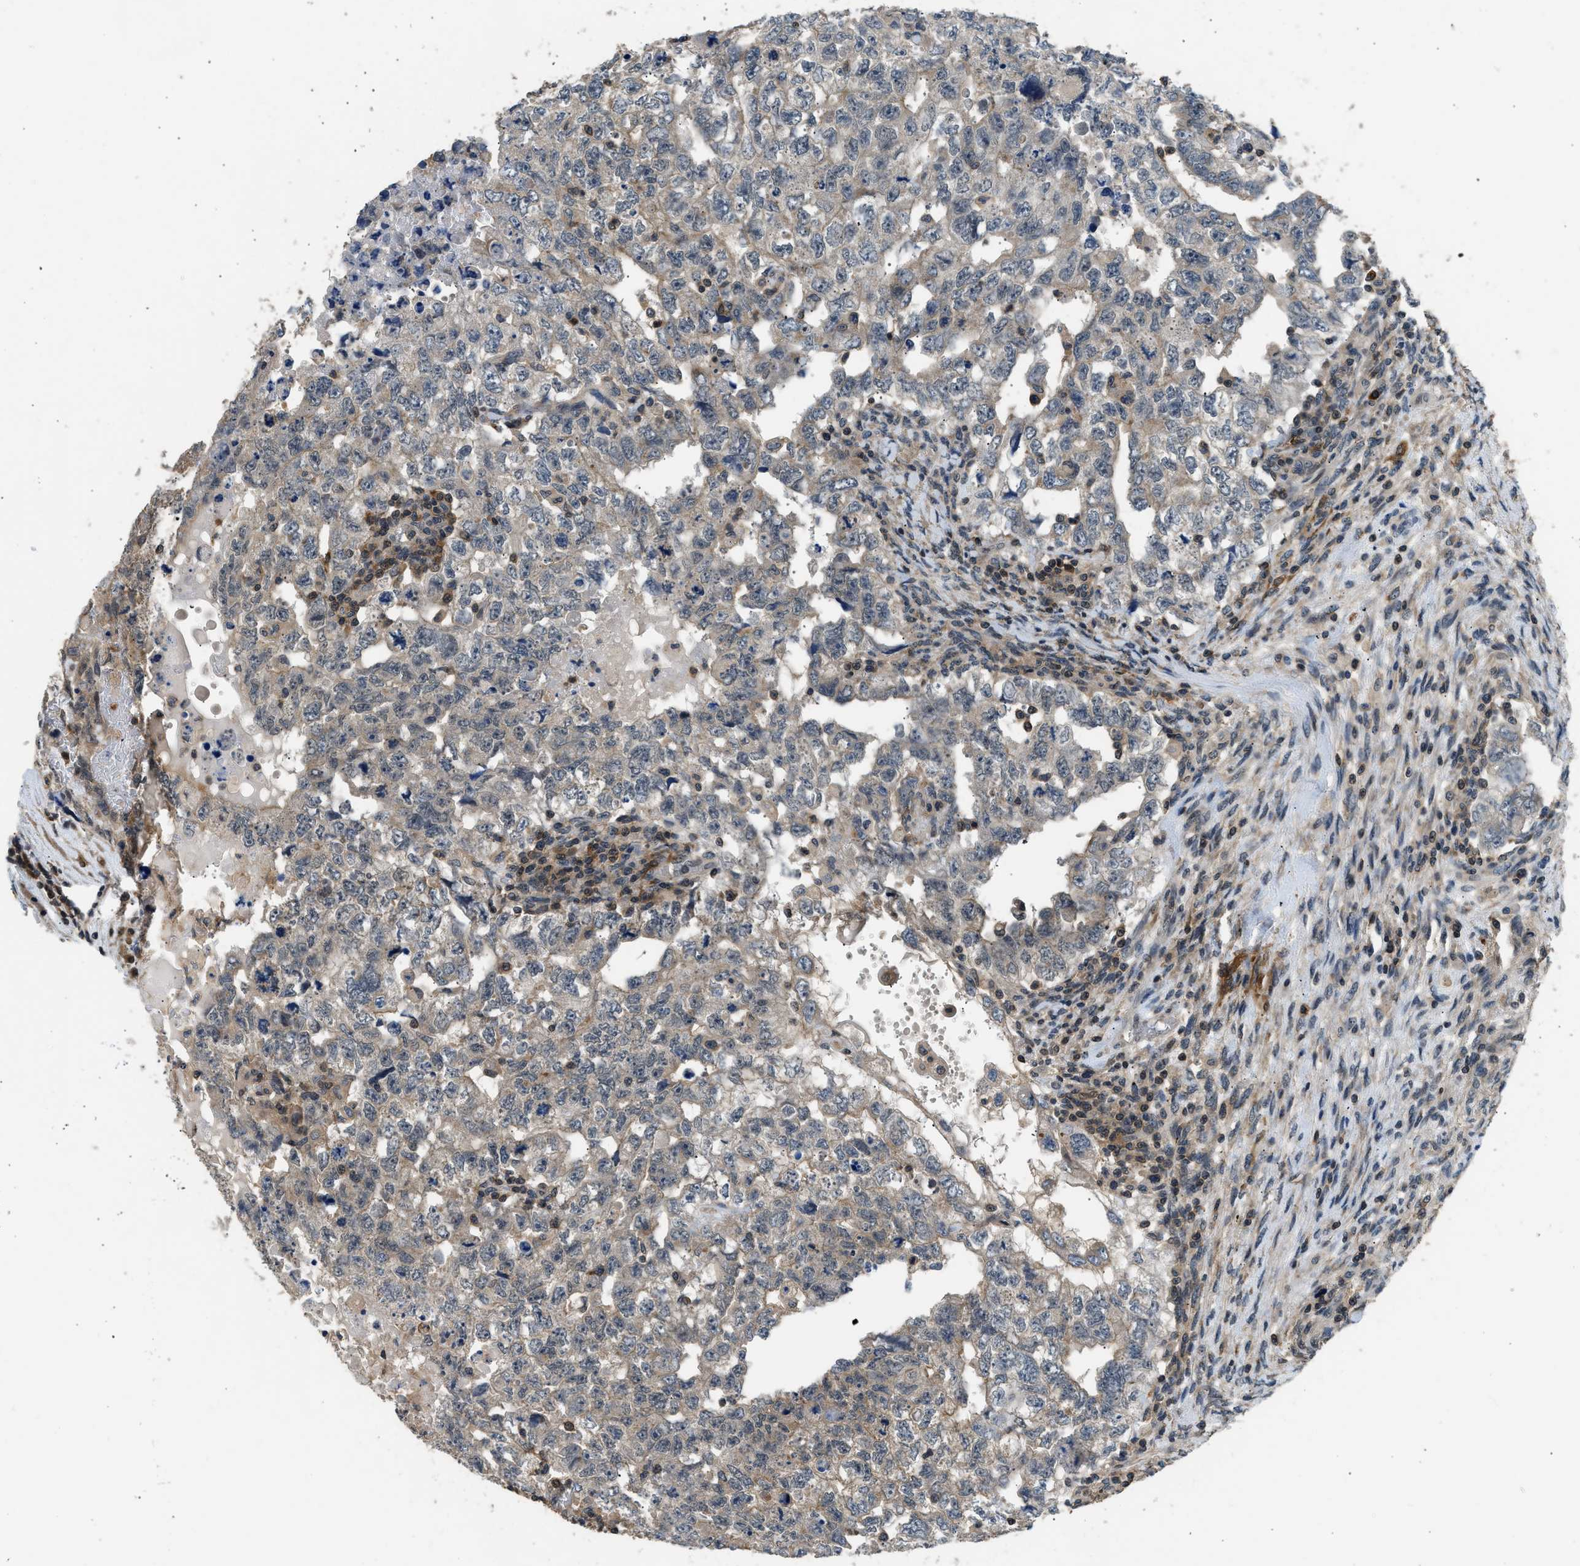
{"staining": {"intensity": "weak", "quantity": ">75%", "location": "cytoplasmic/membranous"}, "tissue": "testis cancer", "cell_type": "Tumor cells", "image_type": "cancer", "snomed": [{"axis": "morphology", "description": "Carcinoma, Embryonal, NOS"}, {"axis": "topography", "description": "Testis"}], "caption": "Embryonal carcinoma (testis) stained with a protein marker reveals weak staining in tumor cells.", "gene": "MTMR1", "patient": {"sex": "male", "age": 36}}